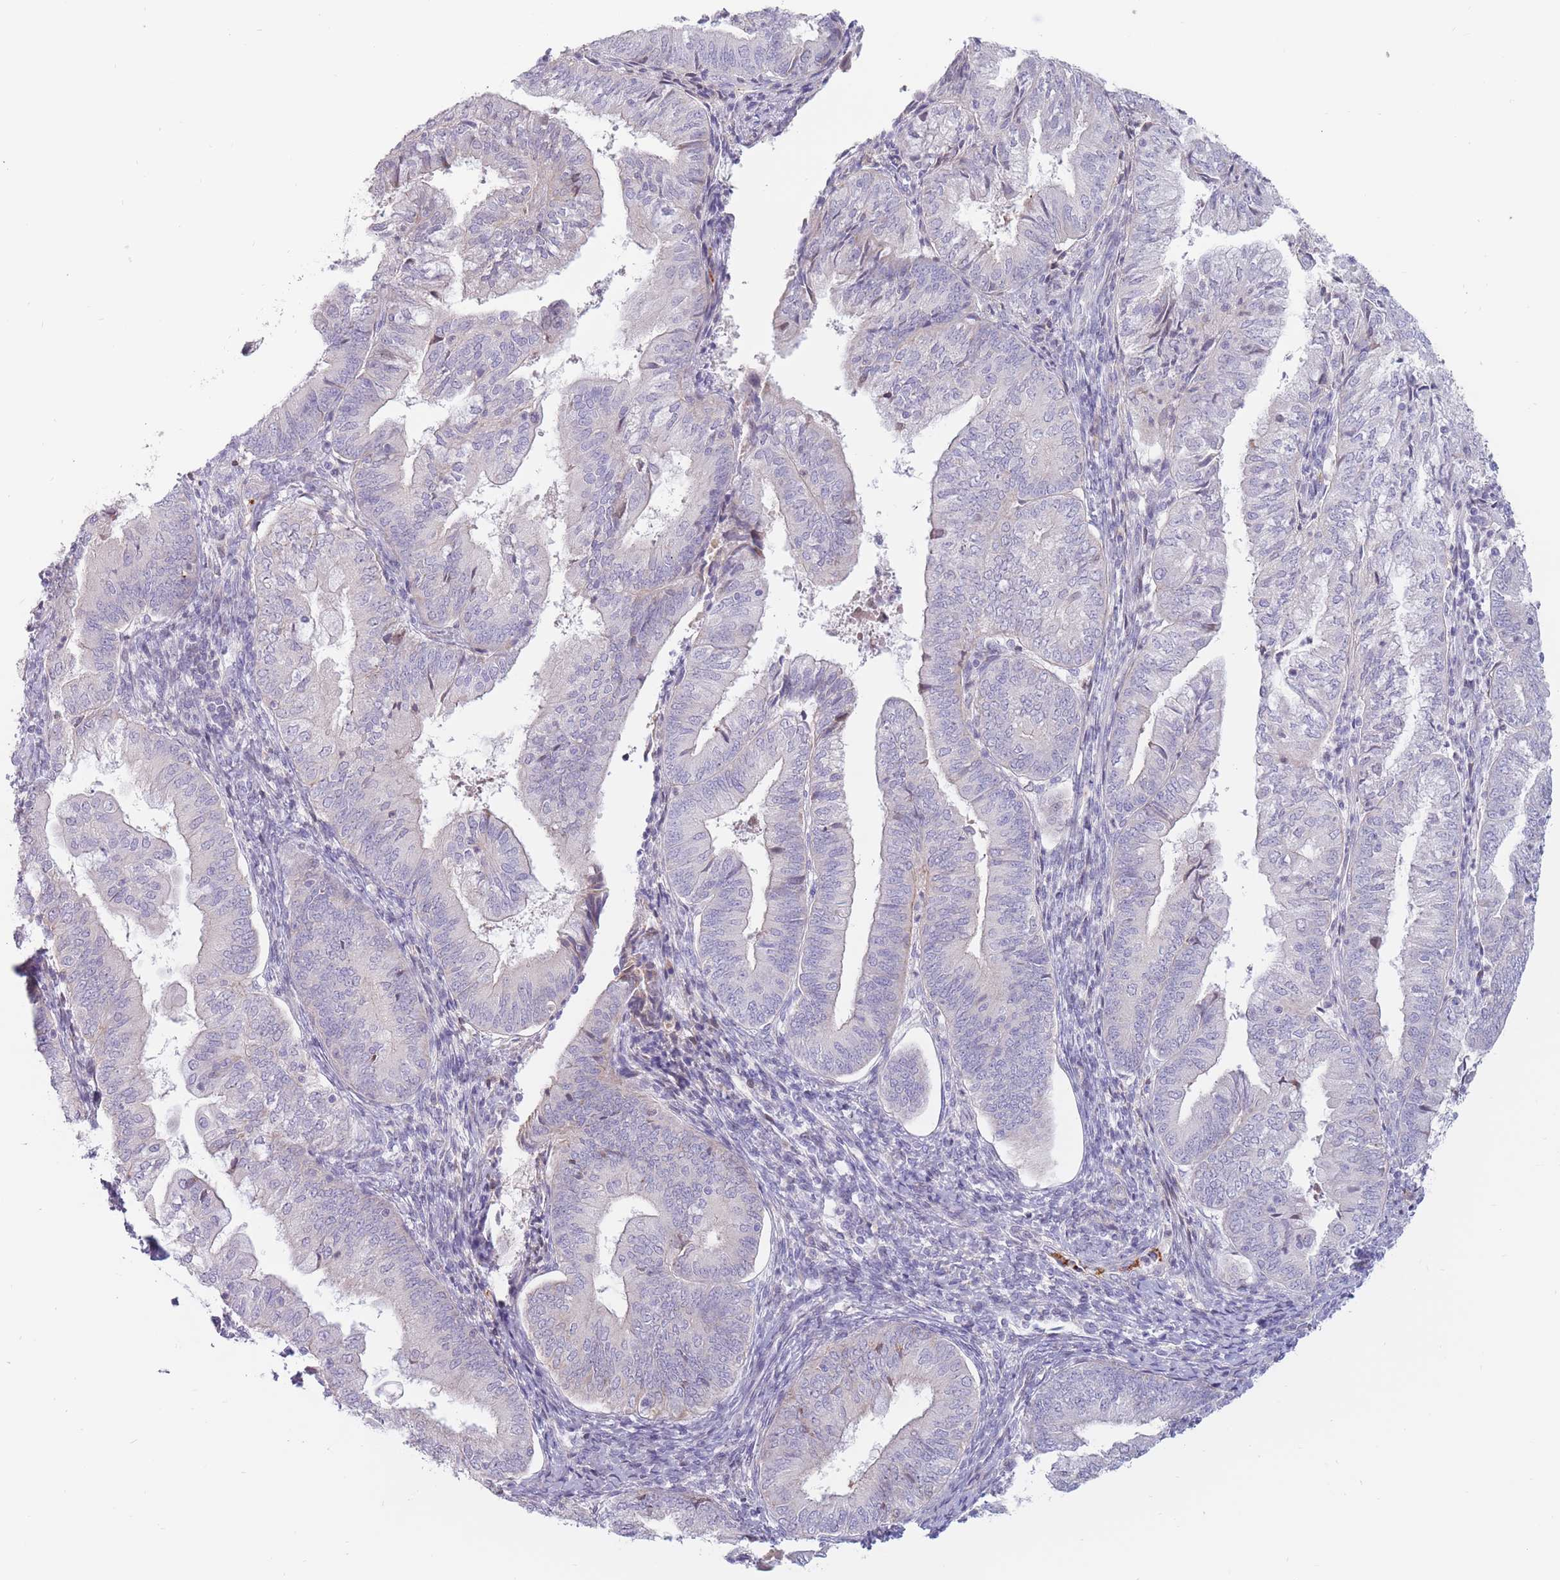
{"staining": {"intensity": "negative", "quantity": "none", "location": "none"}, "tissue": "endometrial cancer", "cell_type": "Tumor cells", "image_type": "cancer", "snomed": [{"axis": "morphology", "description": "Adenocarcinoma, NOS"}, {"axis": "topography", "description": "Endometrium"}], "caption": "Human endometrial adenocarcinoma stained for a protein using immunohistochemistry (IHC) displays no positivity in tumor cells.", "gene": "PTGDR", "patient": {"sex": "female", "age": 55}}